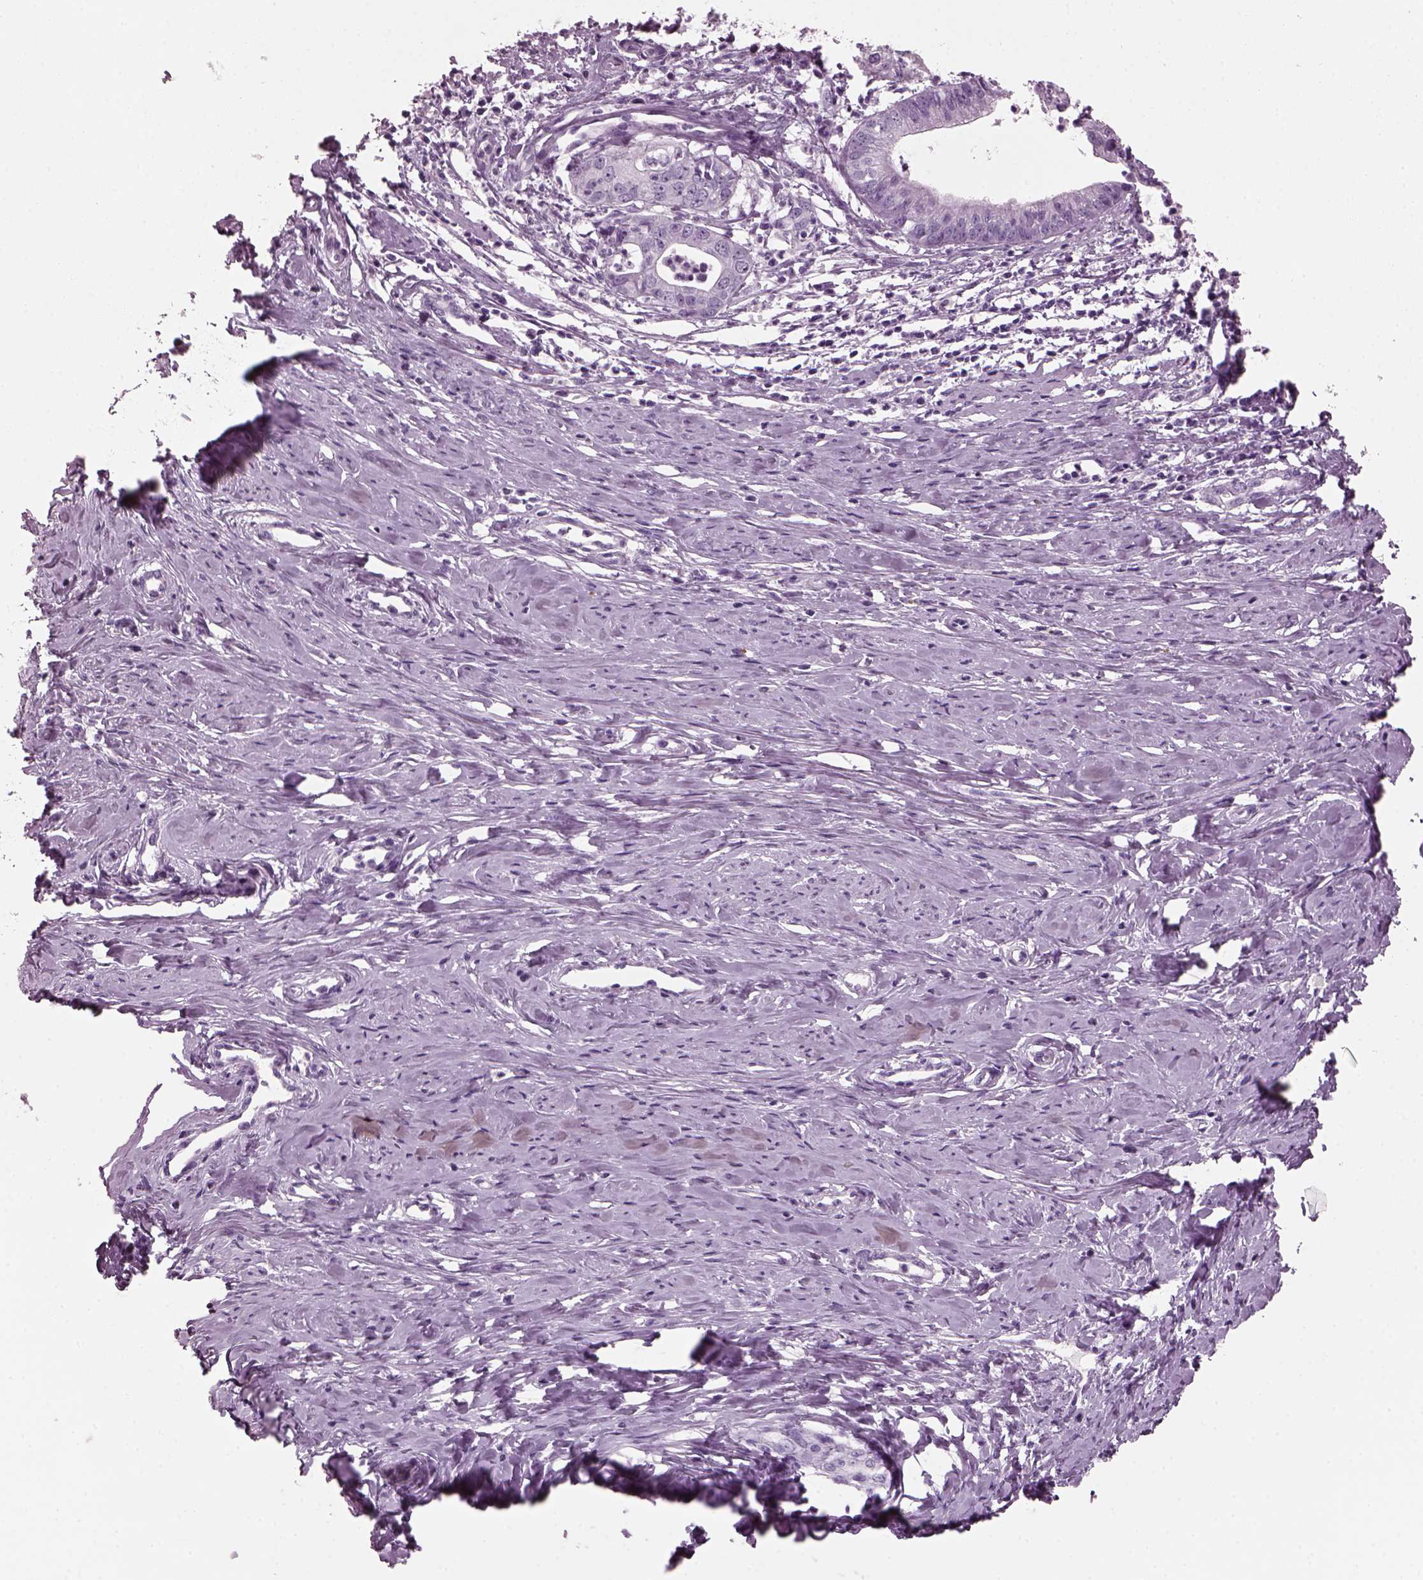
{"staining": {"intensity": "negative", "quantity": "none", "location": "none"}, "tissue": "cervical cancer", "cell_type": "Tumor cells", "image_type": "cancer", "snomed": [{"axis": "morphology", "description": "Normal tissue, NOS"}, {"axis": "morphology", "description": "Adenocarcinoma, NOS"}, {"axis": "topography", "description": "Cervix"}], "caption": "A high-resolution photomicrograph shows immunohistochemistry (IHC) staining of cervical cancer, which exhibits no significant positivity in tumor cells.", "gene": "KRTAP3-2", "patient": {"sex": "female", "age": 38}}